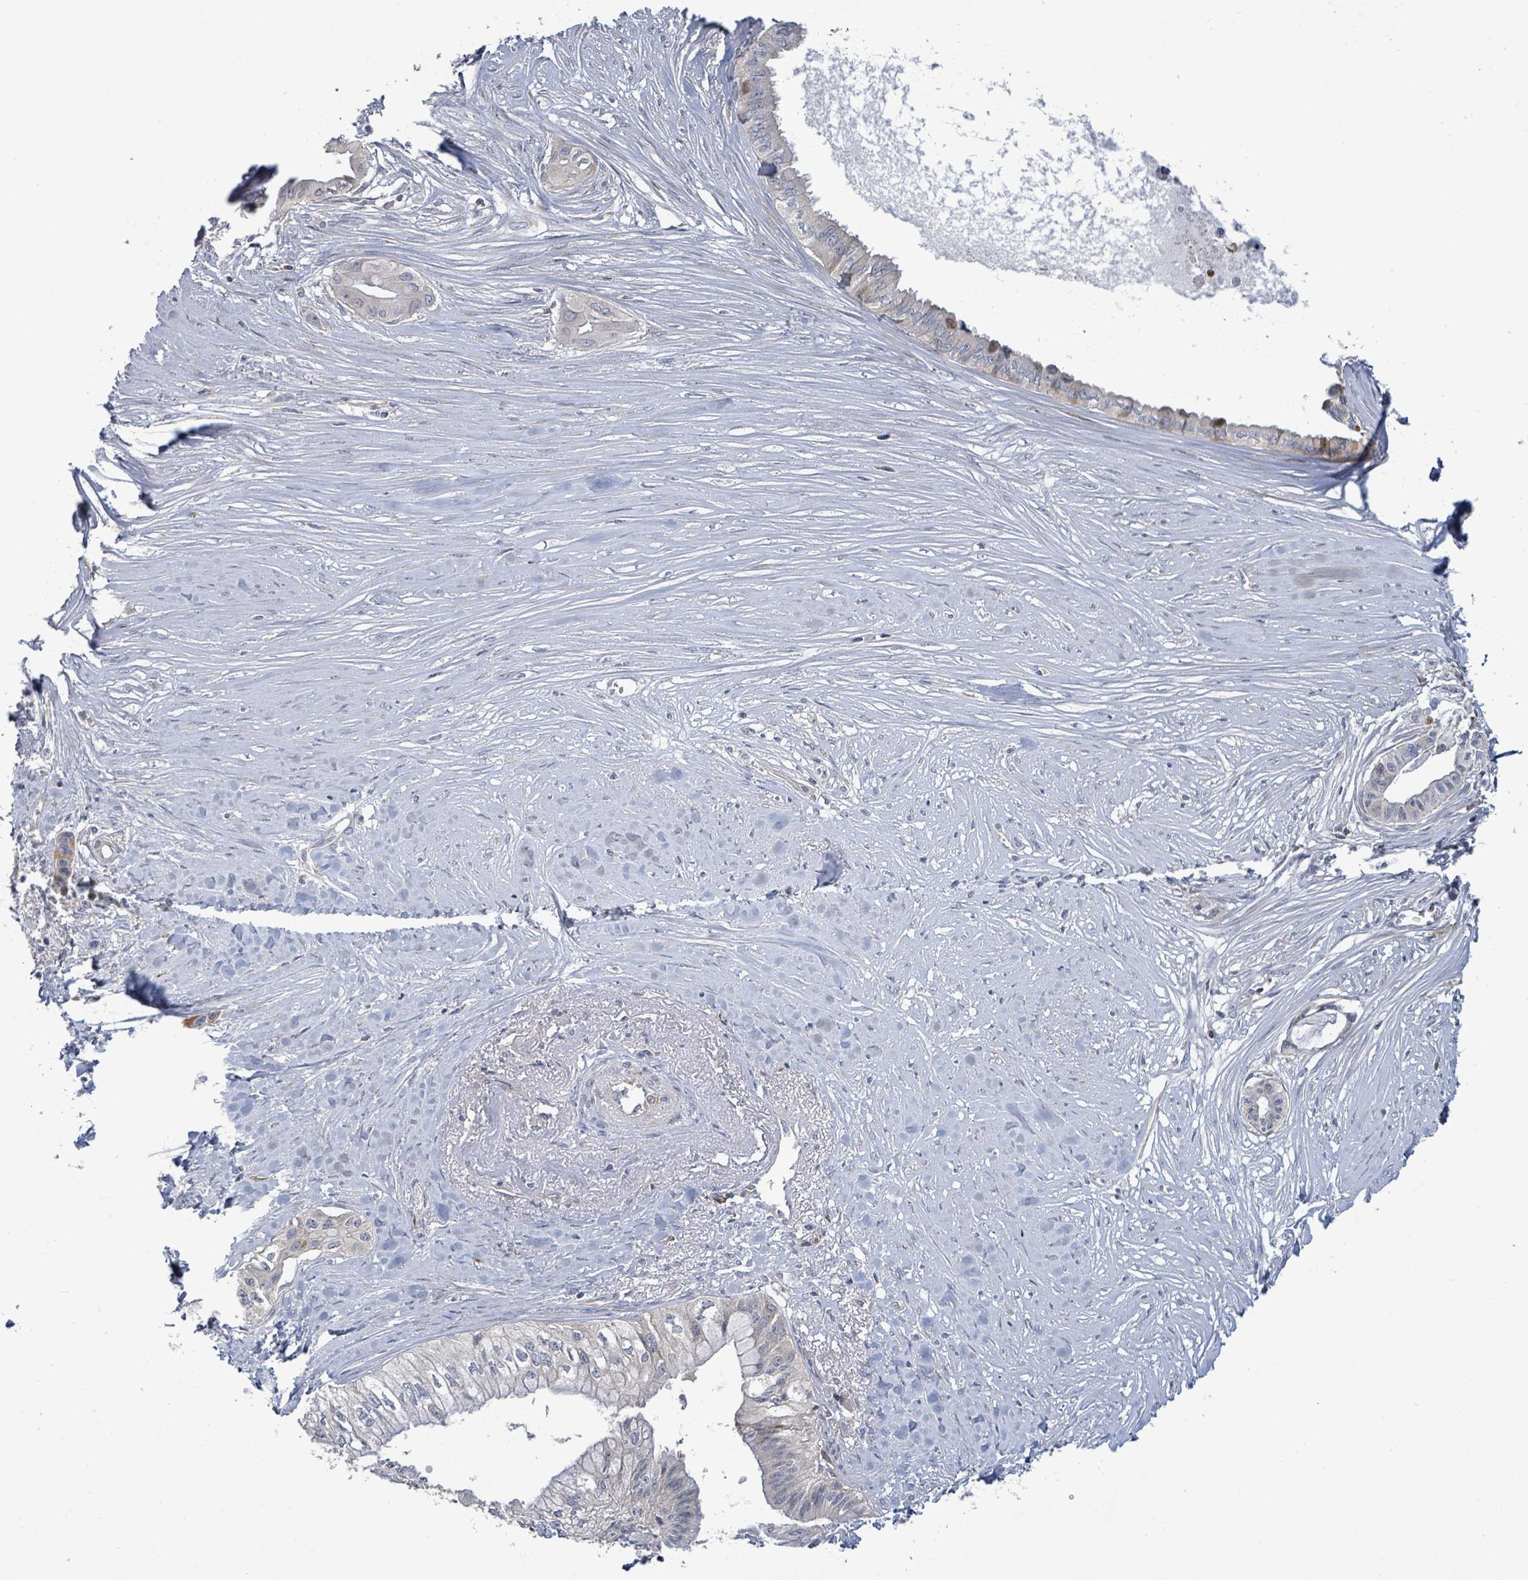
{"staining": {"intensity": "negative", "quantity": "none", "location": "none"}, "tissue": "pancreatic cancer", "cell_type": "Tumor cells", "image_type": "cancer", "snomed": [{"axis": "morphology", "description": "Adenocarcinoma, NOS"}, {"axis": "topography", "description": "Pancreas"}], "caption": "Immunohistochemical staining of human pancreatic cancer shows no significant staining in tumor cells. Brightfield microscopy of immunohistochemistry stained with DAB (brown) and hematoxylin (blue), captured at high magnification.", "gene": "LILRA4", "patient": {"sex": "male", "age": 71}}